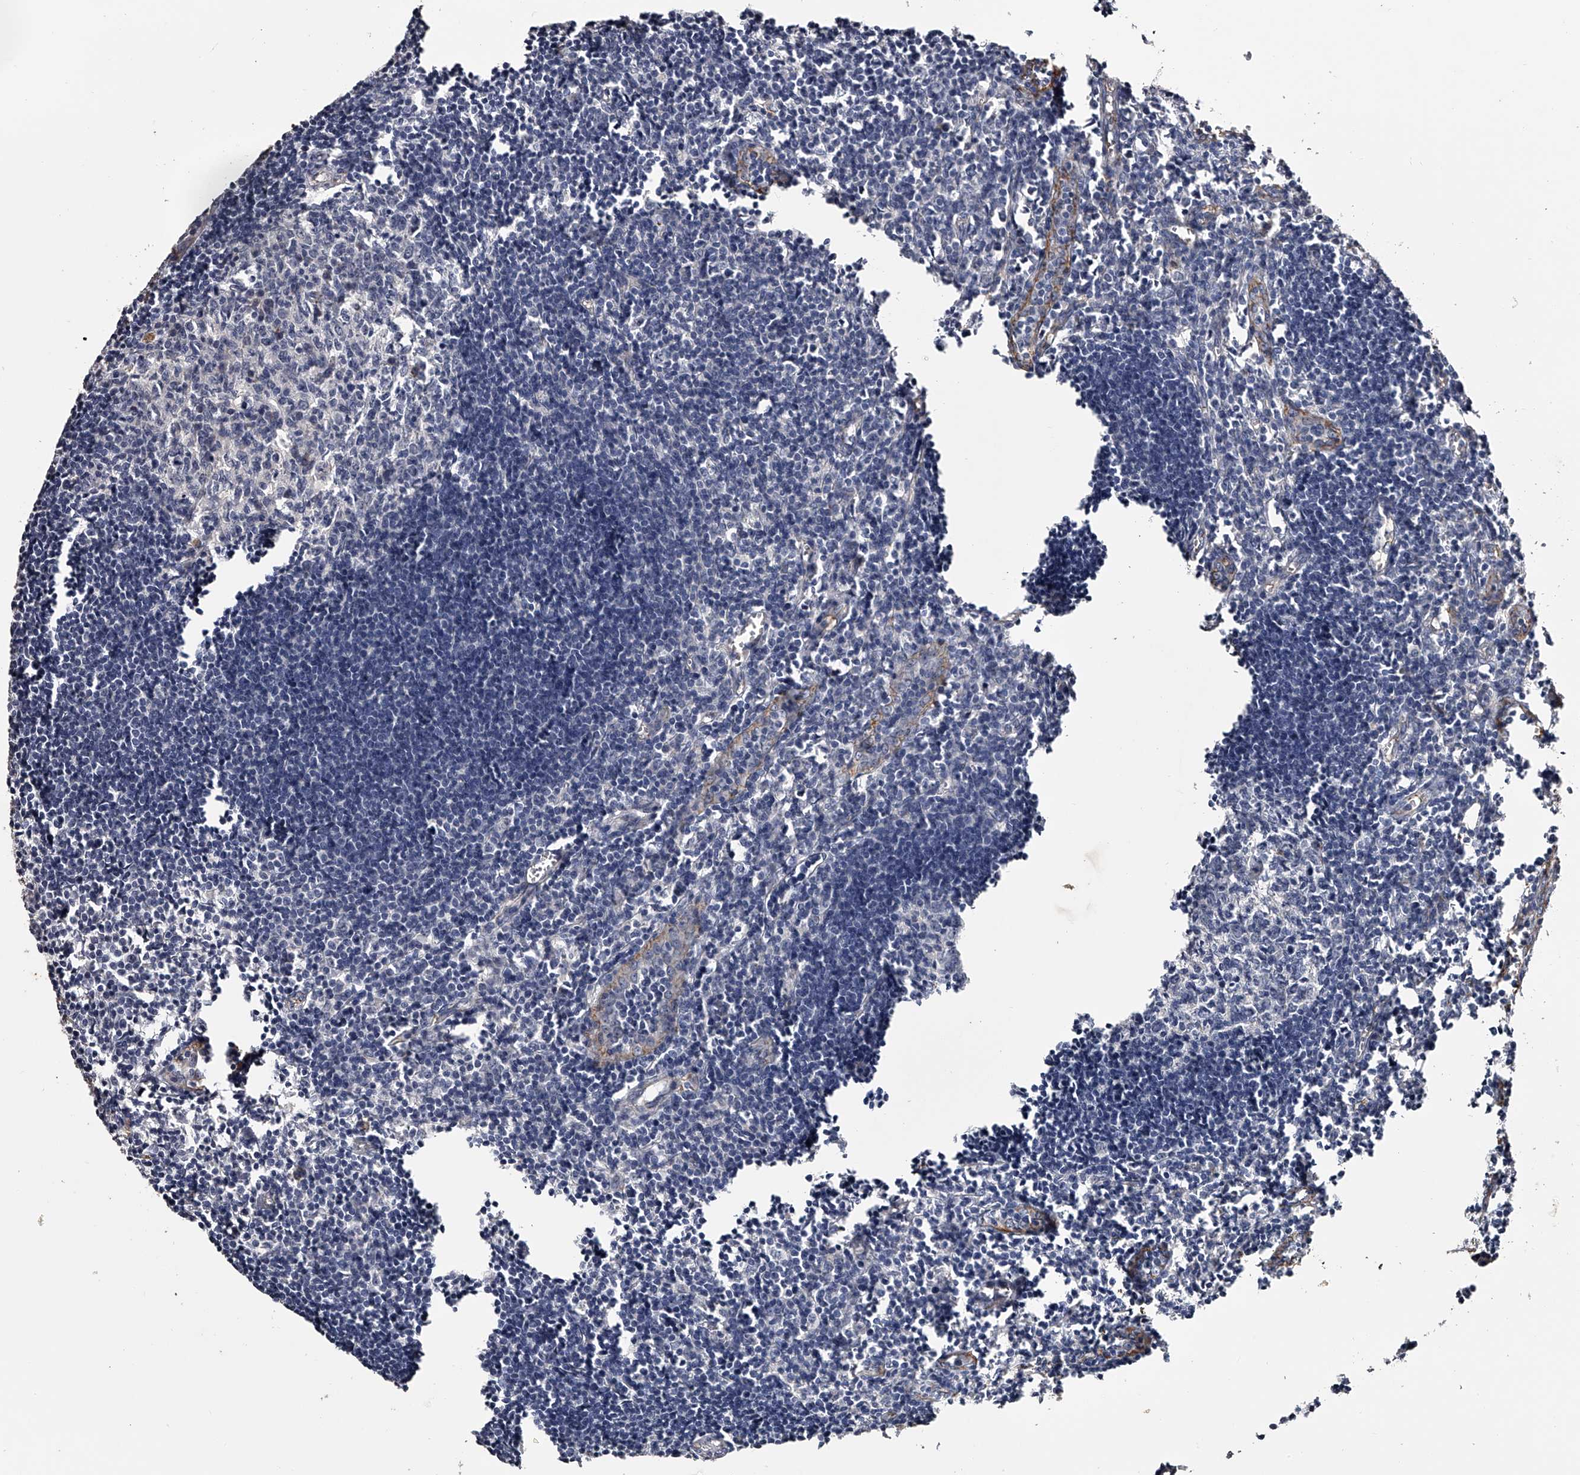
{"staining": {"intensity": "negative", "quantity": "none", "location": "none"}, "tissue": "lymph node", "cell_type": "Germinal center cells", "image_type": "normal", "snomed": [{"axis": "morphology", "description": "Normal tissue, NOS"}, {"axis": "morphology", "description": "Malignant melanoma, Metastatic site"}, {"axis": "topography", "description": "Lymph node"}], "caption": "IHC micrograph of unremarkable lymph node stained for a protein (brown), which displays no expression in germinal center cells.", "gene": "MDN1", "patient": {"sex": "male", "age": 41}}